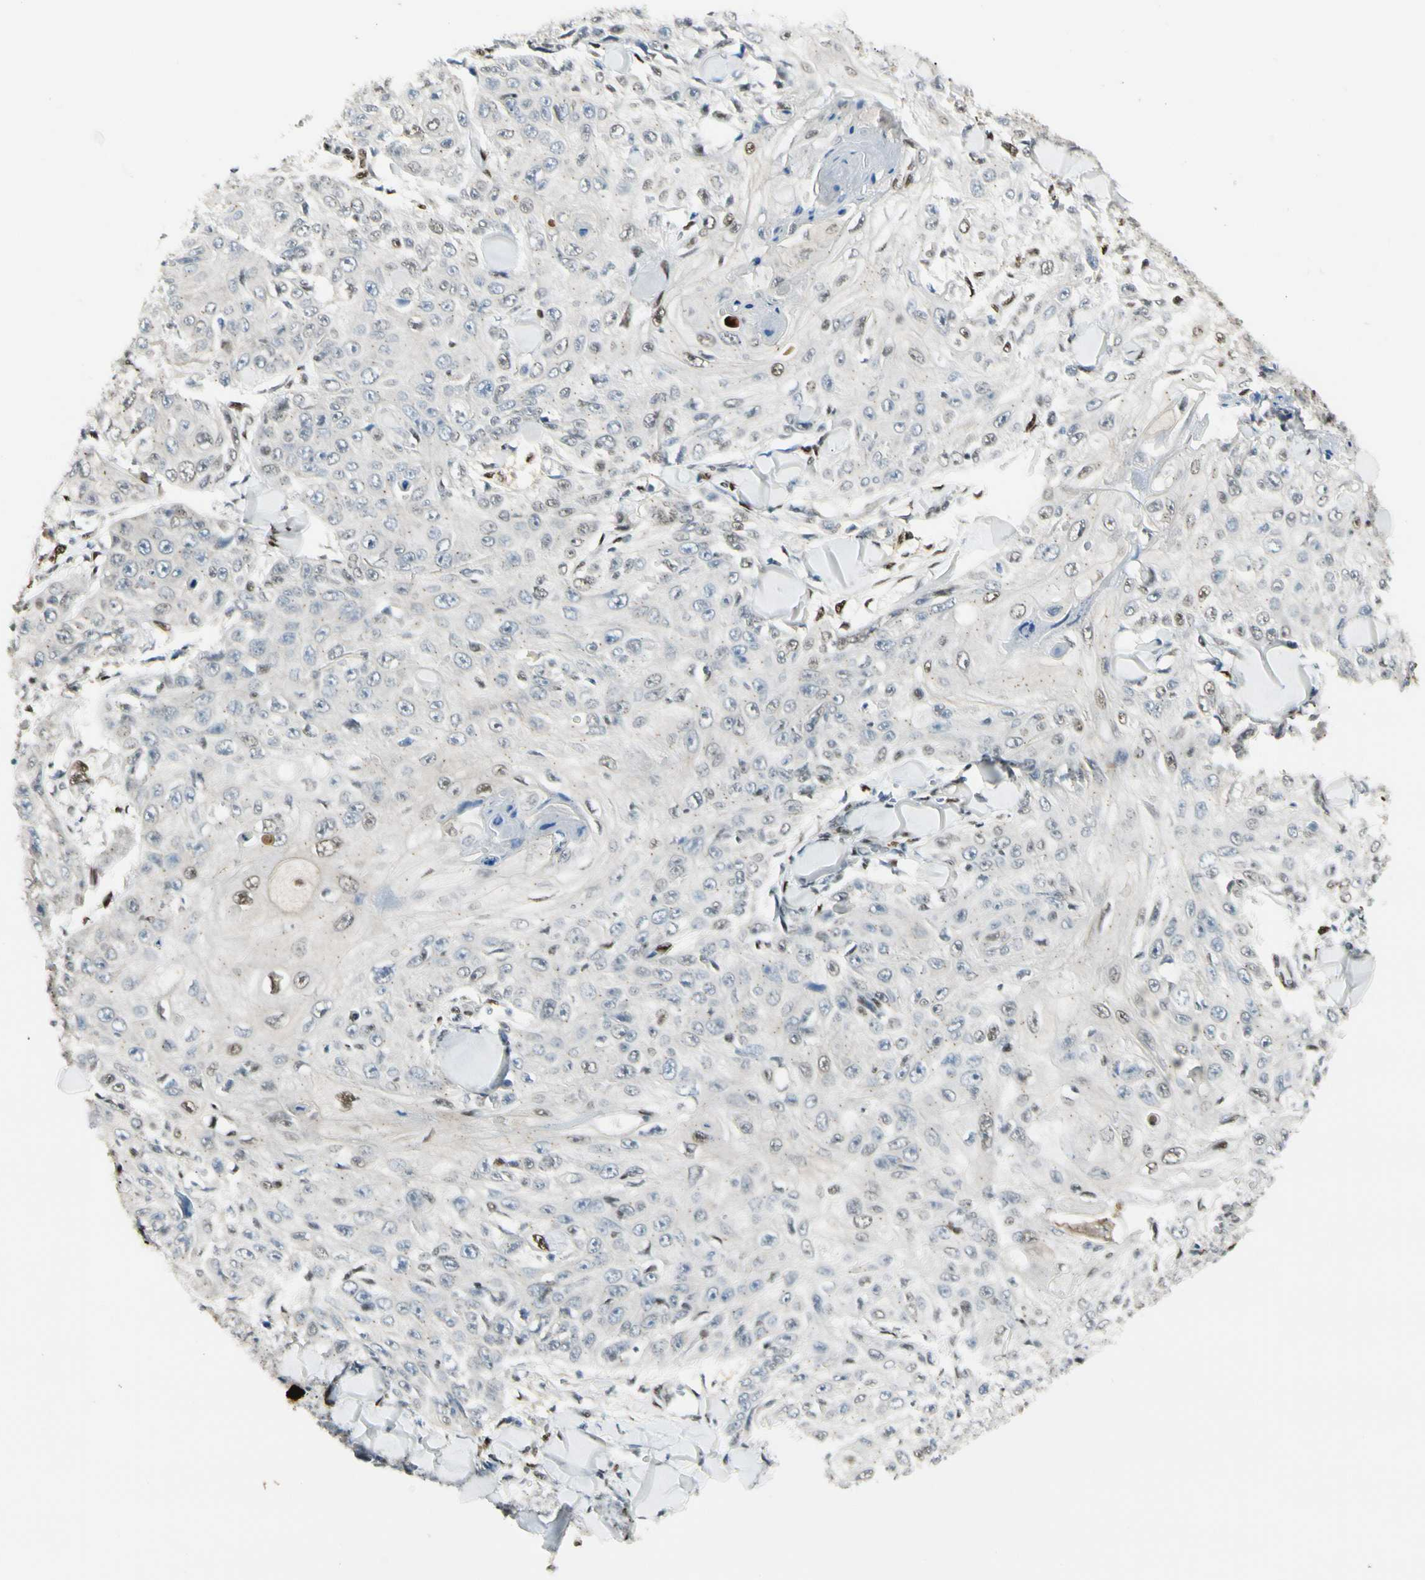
{"staining": {"intensity": "moderate", "quantity": "25%-75%", "location": "nuclear"}, "tissue": "skin cancer", "cell_type": "Tumor cells", "image_type": "cancer", "snomed": [{"axis": "morphology", "description": "Squamous cell carcinoma, NOS"}, {"axis": "topography", "description": "Skin"}], "caption": "Protein expression analysis of skin squamous cell carcinoma displays moderate nuclear expression in about 25%-75% of tumor cells.", "gene": "ATXN1", "patient": {"sex": "male", "age": 86}}